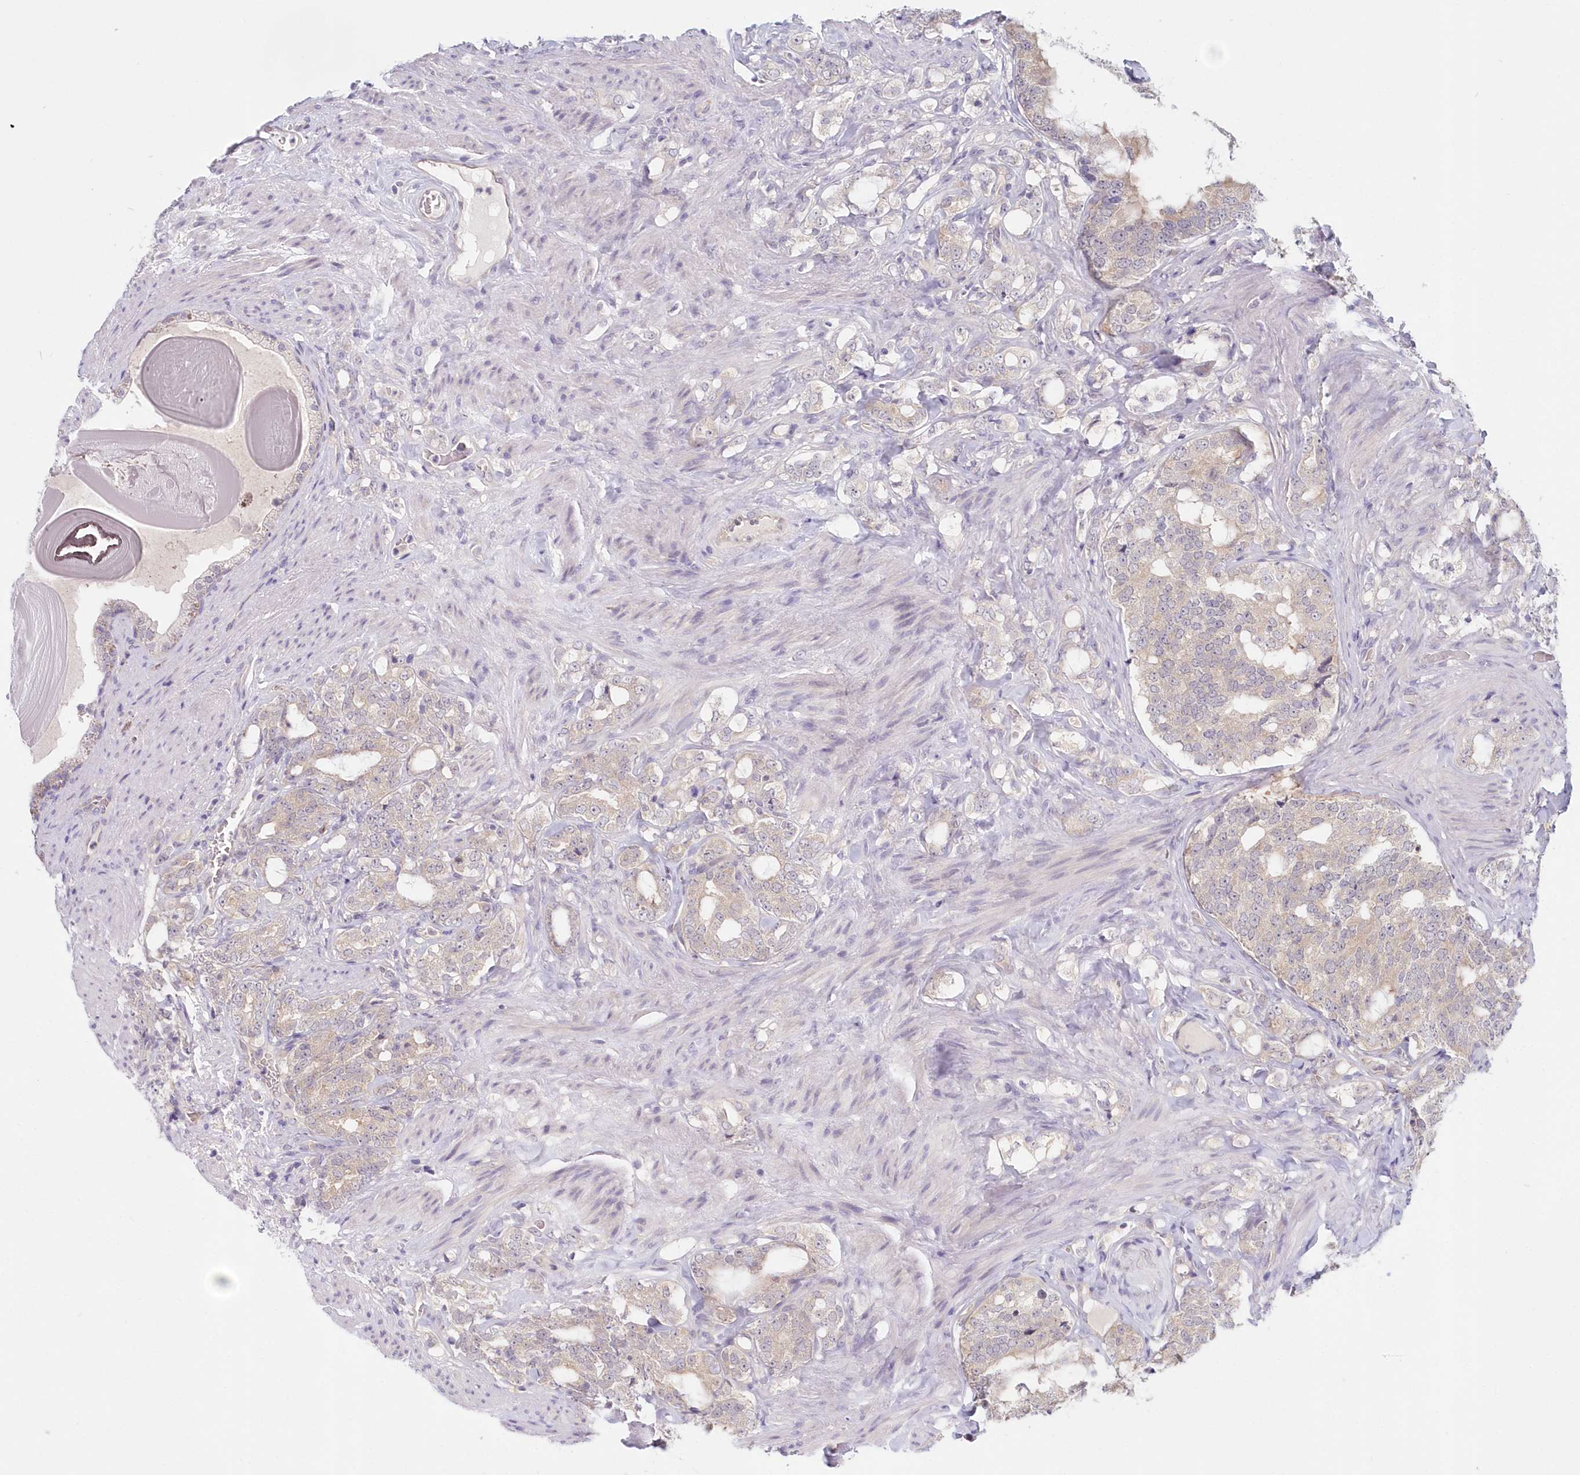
{"staining": {"intensity": "negative", "quantity": "none", "location": "none"}, "tissue": "prostate cancer", "cell_type": "Tumor cells", "image_type": "cancer", "snomed": [{"axis": "morphology", "description": "Adenocarcinoma, High grade"}, {"axis": "topography", "description": "Prostate"}], "caption": "Image shows no protein positivity in tumor cells of prostate cancer (high-grade adenocarcinoma) tissue.", "gene": "KATNA1", "patient": {"sex": "male", "age": 64}}